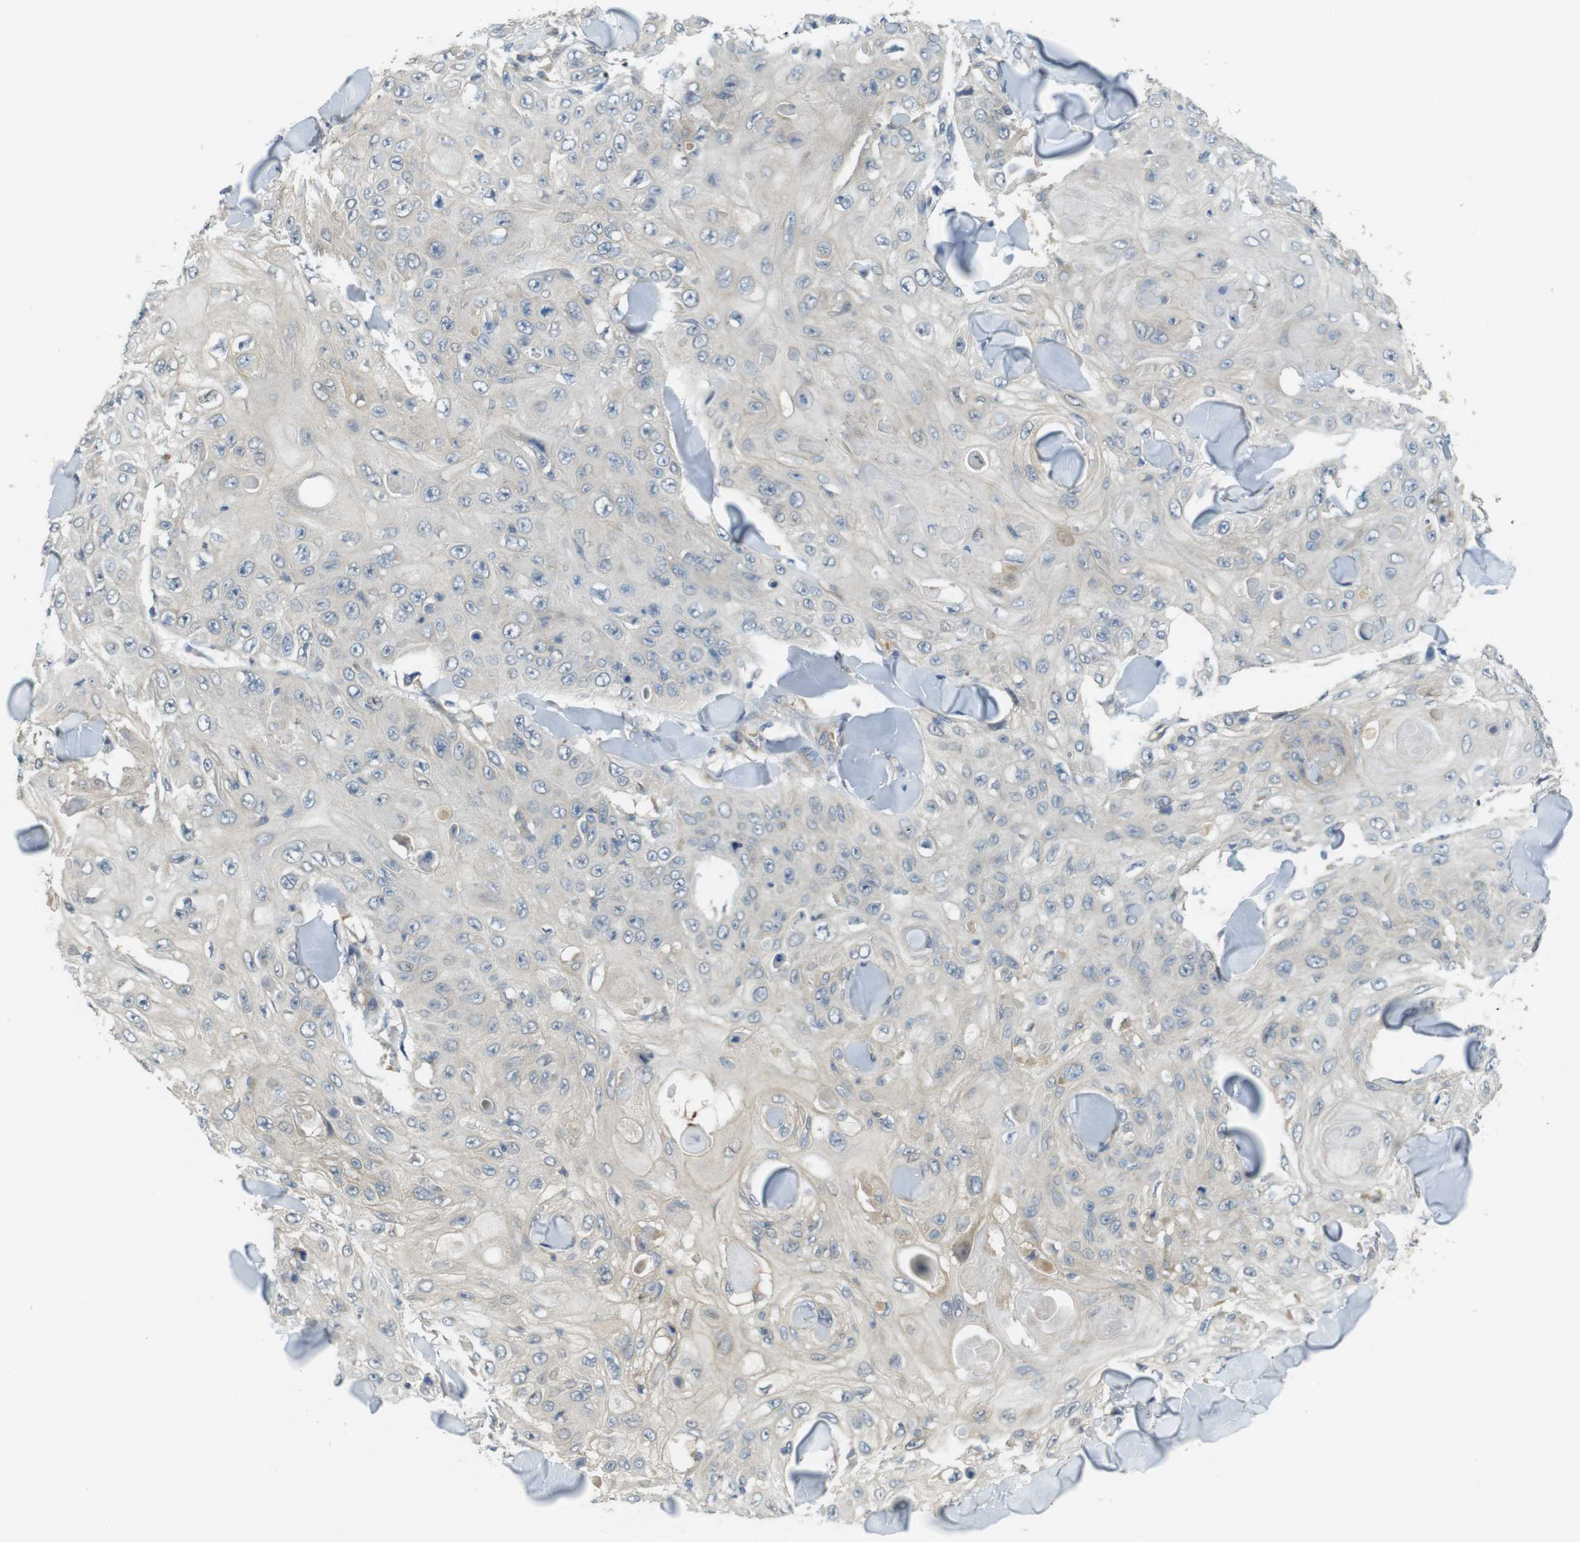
{"staining": {"intensity": "negative", "quantity": "none", "location": "none"}, "tissue": "skin cancer", "cell_type": "Tumor cells", "image_type": "cancer", "snomed": [{"axis": "morphology", "description": "Squamous cell carcinoma, NOS"}, {"axis": "topography", "description": "Skin"}], "caption": "Skin cancer stained for a protein using immunohistochemistry (IHC) displays no expression tumor cells.", "gene": "ABHD15", "patient": {"sex": "male", "age": 86}}